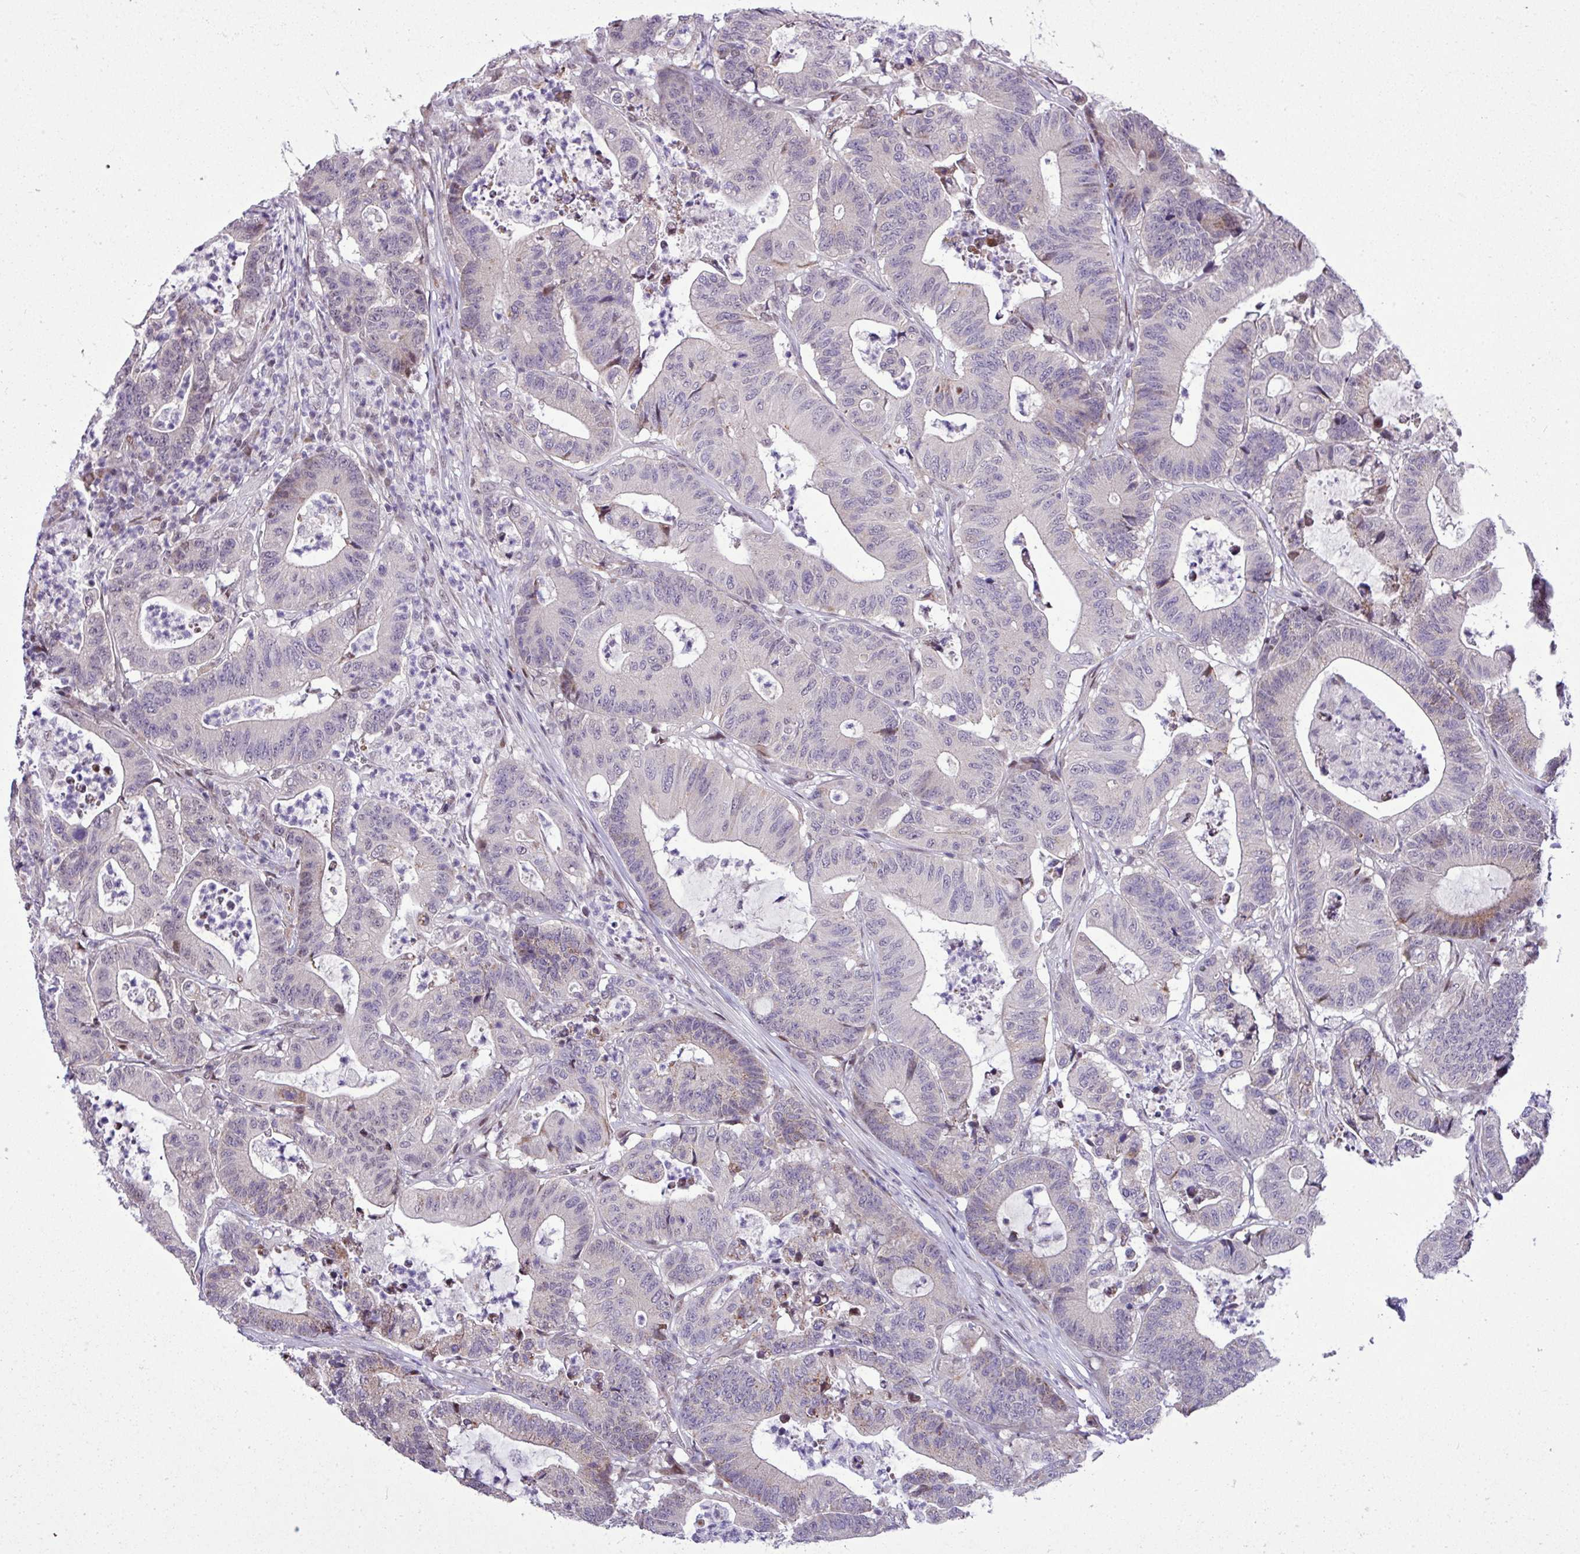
{"staining": {"intensity": "weak", "quantity": "<25%", "location": "cytoplasmic/membranous,nuclear"}, "tissue": "colorectal cancer", "cell_type": "Tumor cells", "image_type": "cancer", "snomed": [{"axis": "morphology", "description": "Adenocarcinoma, NOS"}, {"axis": "topography", "description": "Colon"}], "caption": "Colorectal cancer (adenocarcinoma) stained for a protein using immunohistochemistry shows no expression tumor cells.", "gene": "ZNF354A", "patient": {"sex": "female", "age": 84}}